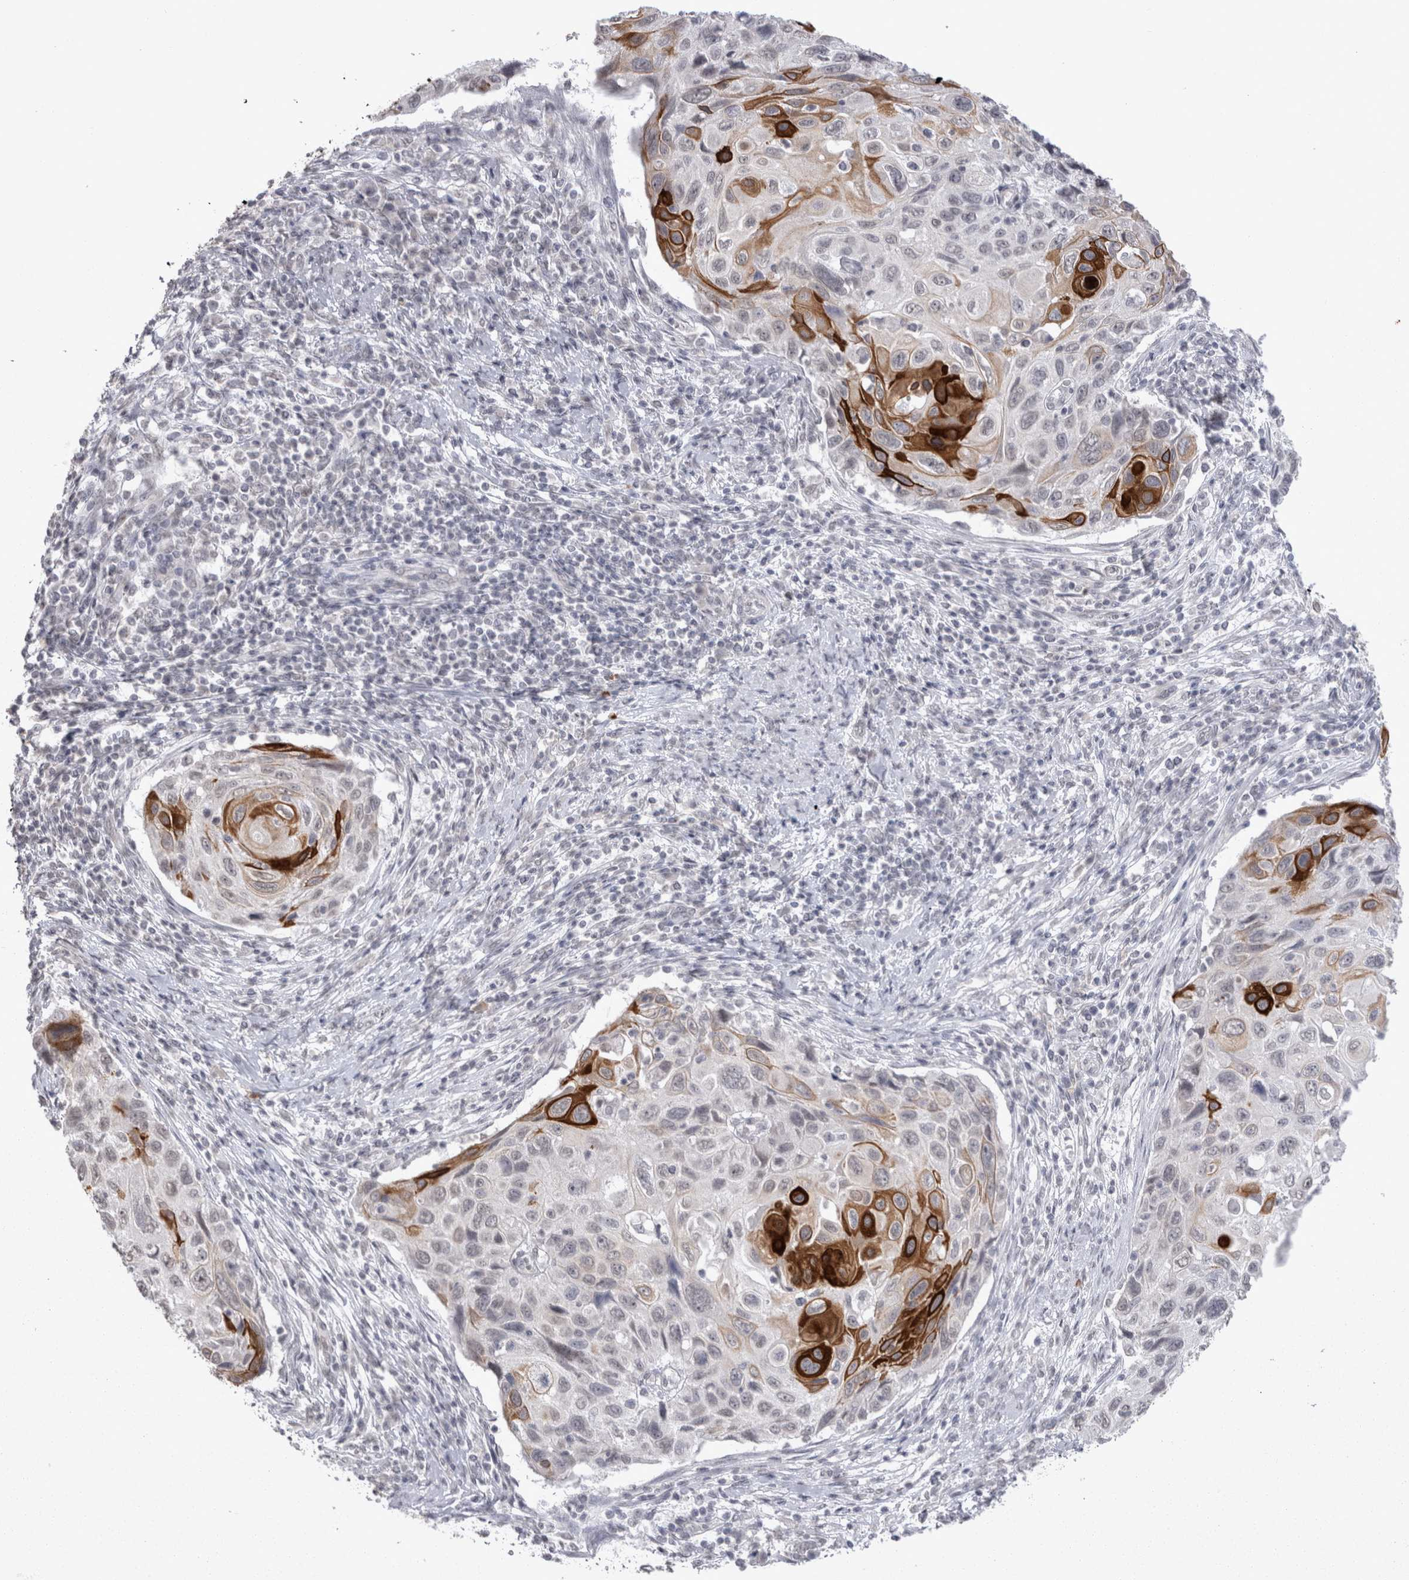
{"staining": {"intensity": "strong", "quantity": "<25%", "location": "cytoplasmic/membranous"}, "tissue": "cervical cancer", "cell_type": "Tumor cells", "image_type": "cancer", "snomed": [{"axis": "morphology", "description": "Squamous cell carcinoma, NOS"}, {"axis": "topography", "description": "Cervix"}], "caption": "This is a histology image of immunohistochemistry (IHC) staining of cervical cancer (squamous cell carcinoma), which shows strong expression in the cytoplasmic/membranous of tumor cells.", "gene": "DDX4", "patient": {"sex": "female", "age": 70}}